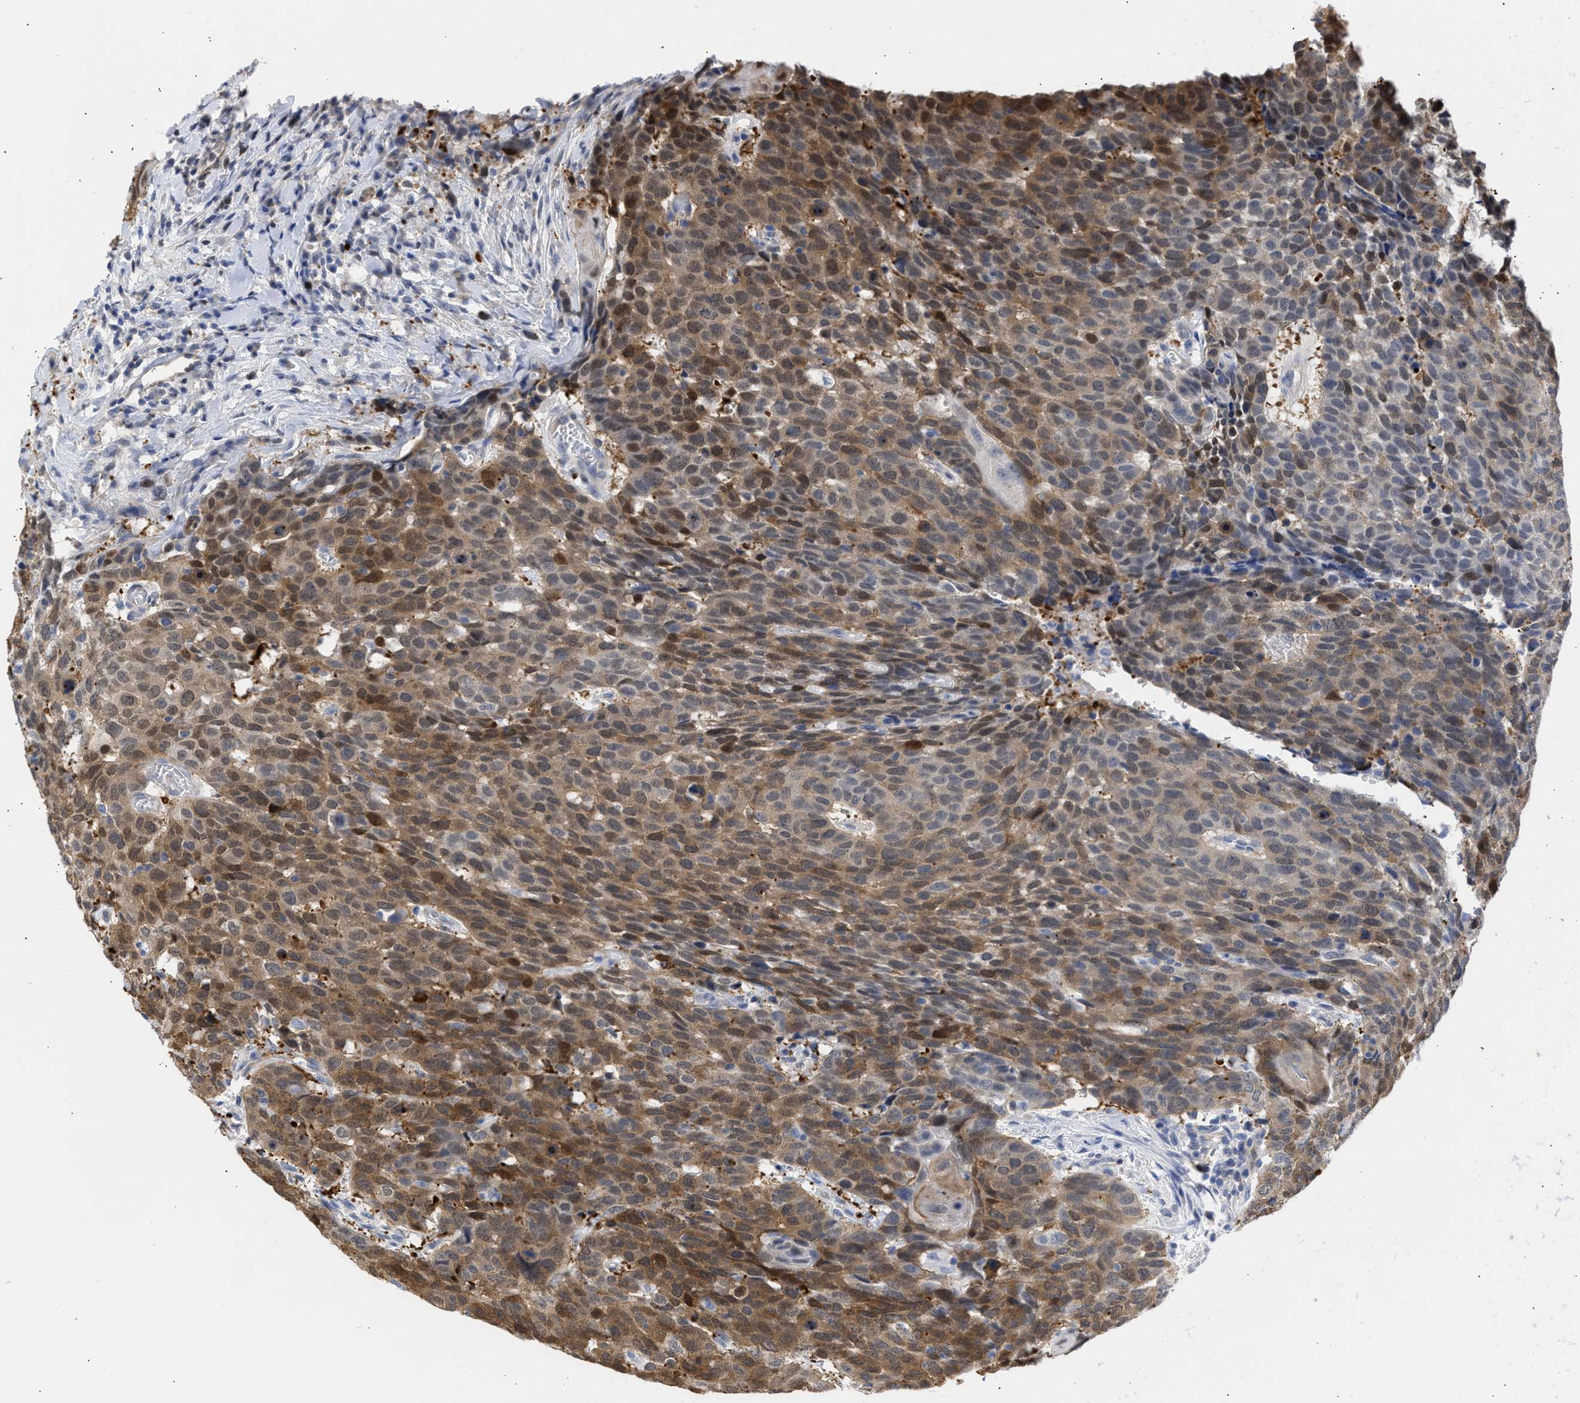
{"staining": {"intensity": "moderate", "quantity": ">75%", "location": "cytoplasmic/membranous,nuclear"}, "tissue": "head and neck cancer", "cell_type": "Tumor cells", "image_type": "cancer", "snomed": [{"axis": "morphology", "description": "Squamous cell carcinoma, NOS"}, {"axis": "topography", "description": "Head-Neck"}], "caption": "The image shows immunohistochemical staining of squamous cell carcinoma (head and neck). There is moderate cytoplasmic/membranous and nuclear expression is appreciated in about >75% of tumor cells.", "gene": "THRA", "patient": {"sex": "male", "age": 66}}